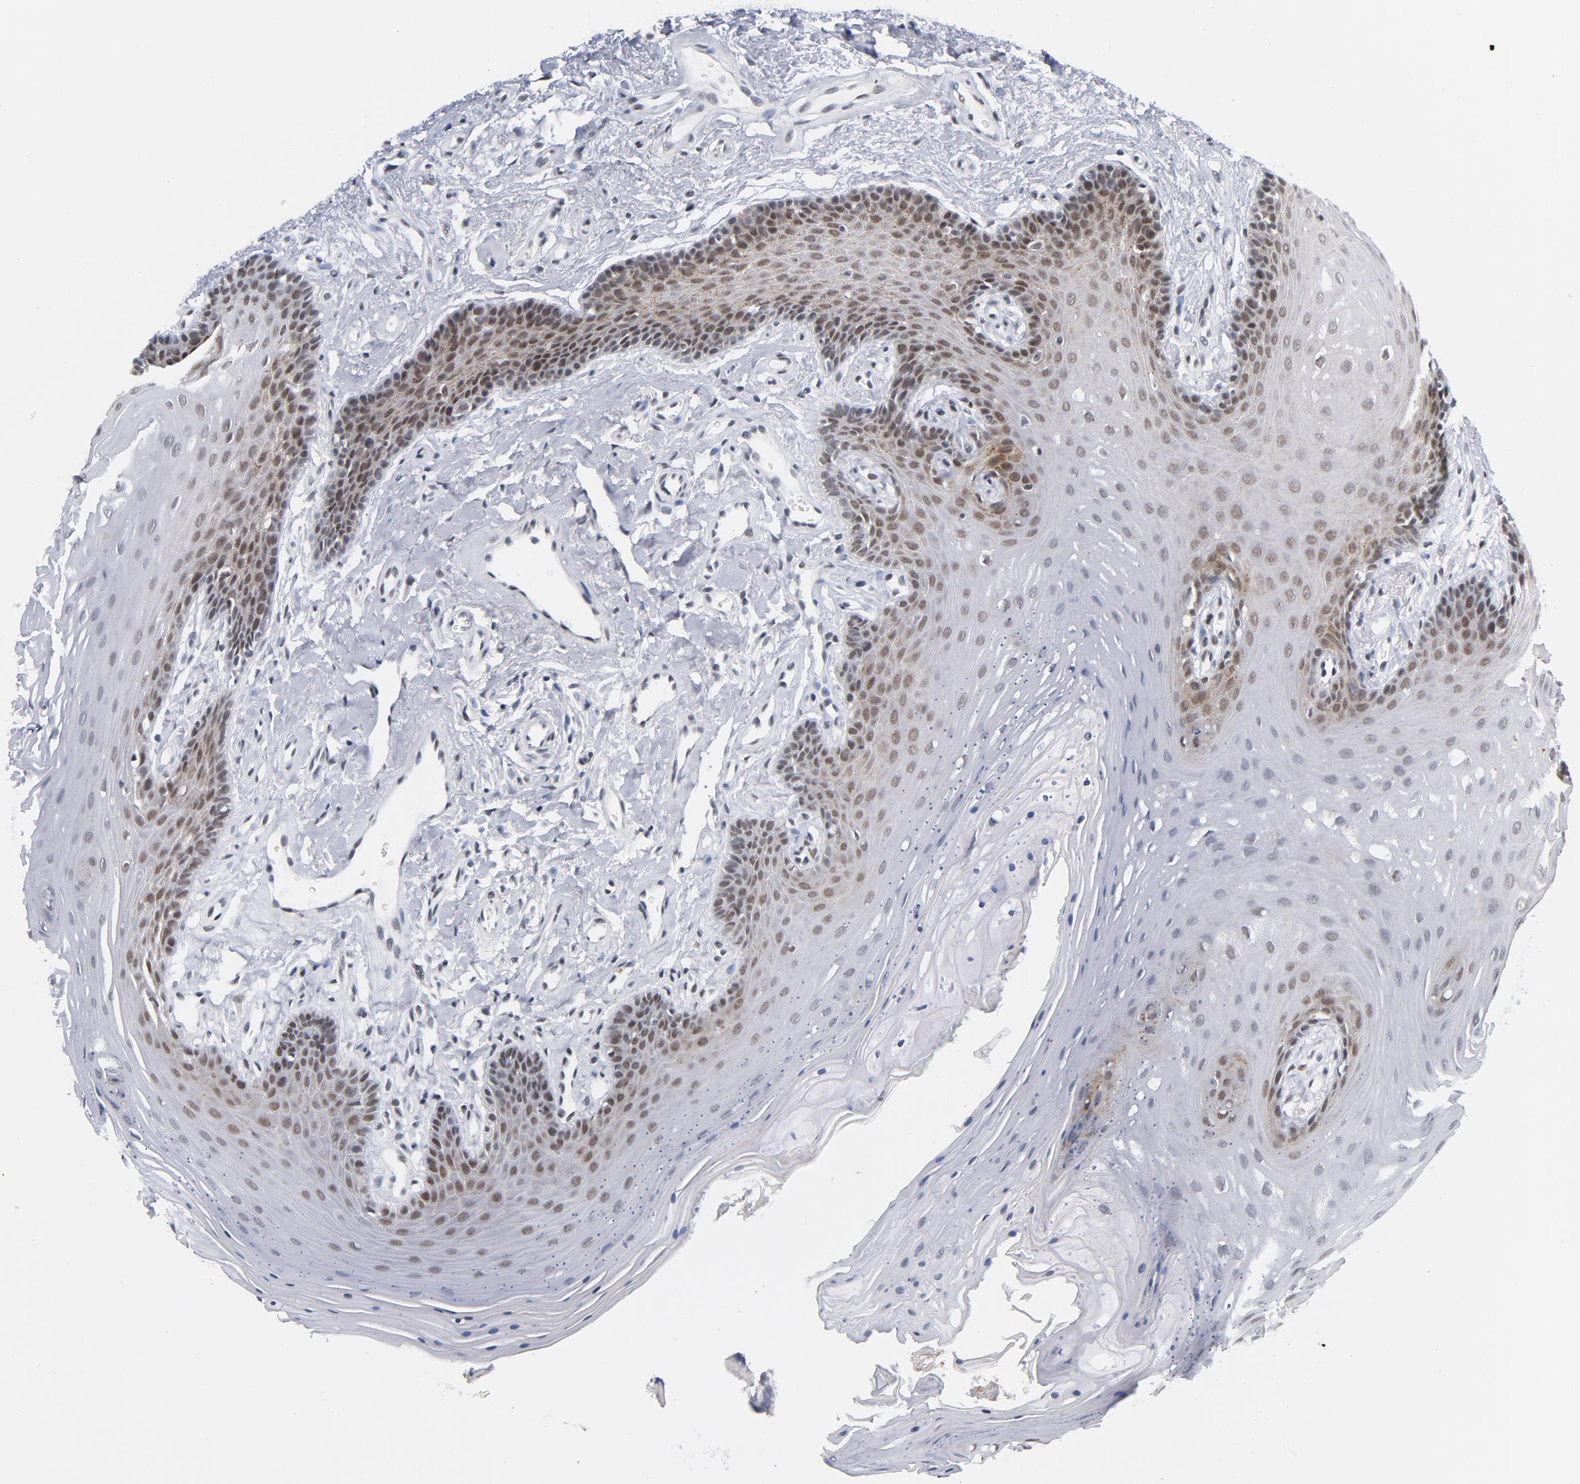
{"staining": {"intensity": "moderate", "quantity": "25%-75%", "location": "nuclear"}, "tissue": "oral mucosa", "cell_type": "Squamous epithelial cells", "image_type": "normal", "snomed": [{"axis": "morphology", "description": "Normal tissue, NOS"}, {"axis": "topography", "description": "Oral tissue"}], "caption": "Immunohistochemistry image of unremarkable human oral mucosa stained for a protein (brown), which shows medium levels of moderate nuclear expression in approximately 25%-75% of squamous epithelial cells.", "gene": "BAP1", "patient": {"sex": "male", "age": 62}}